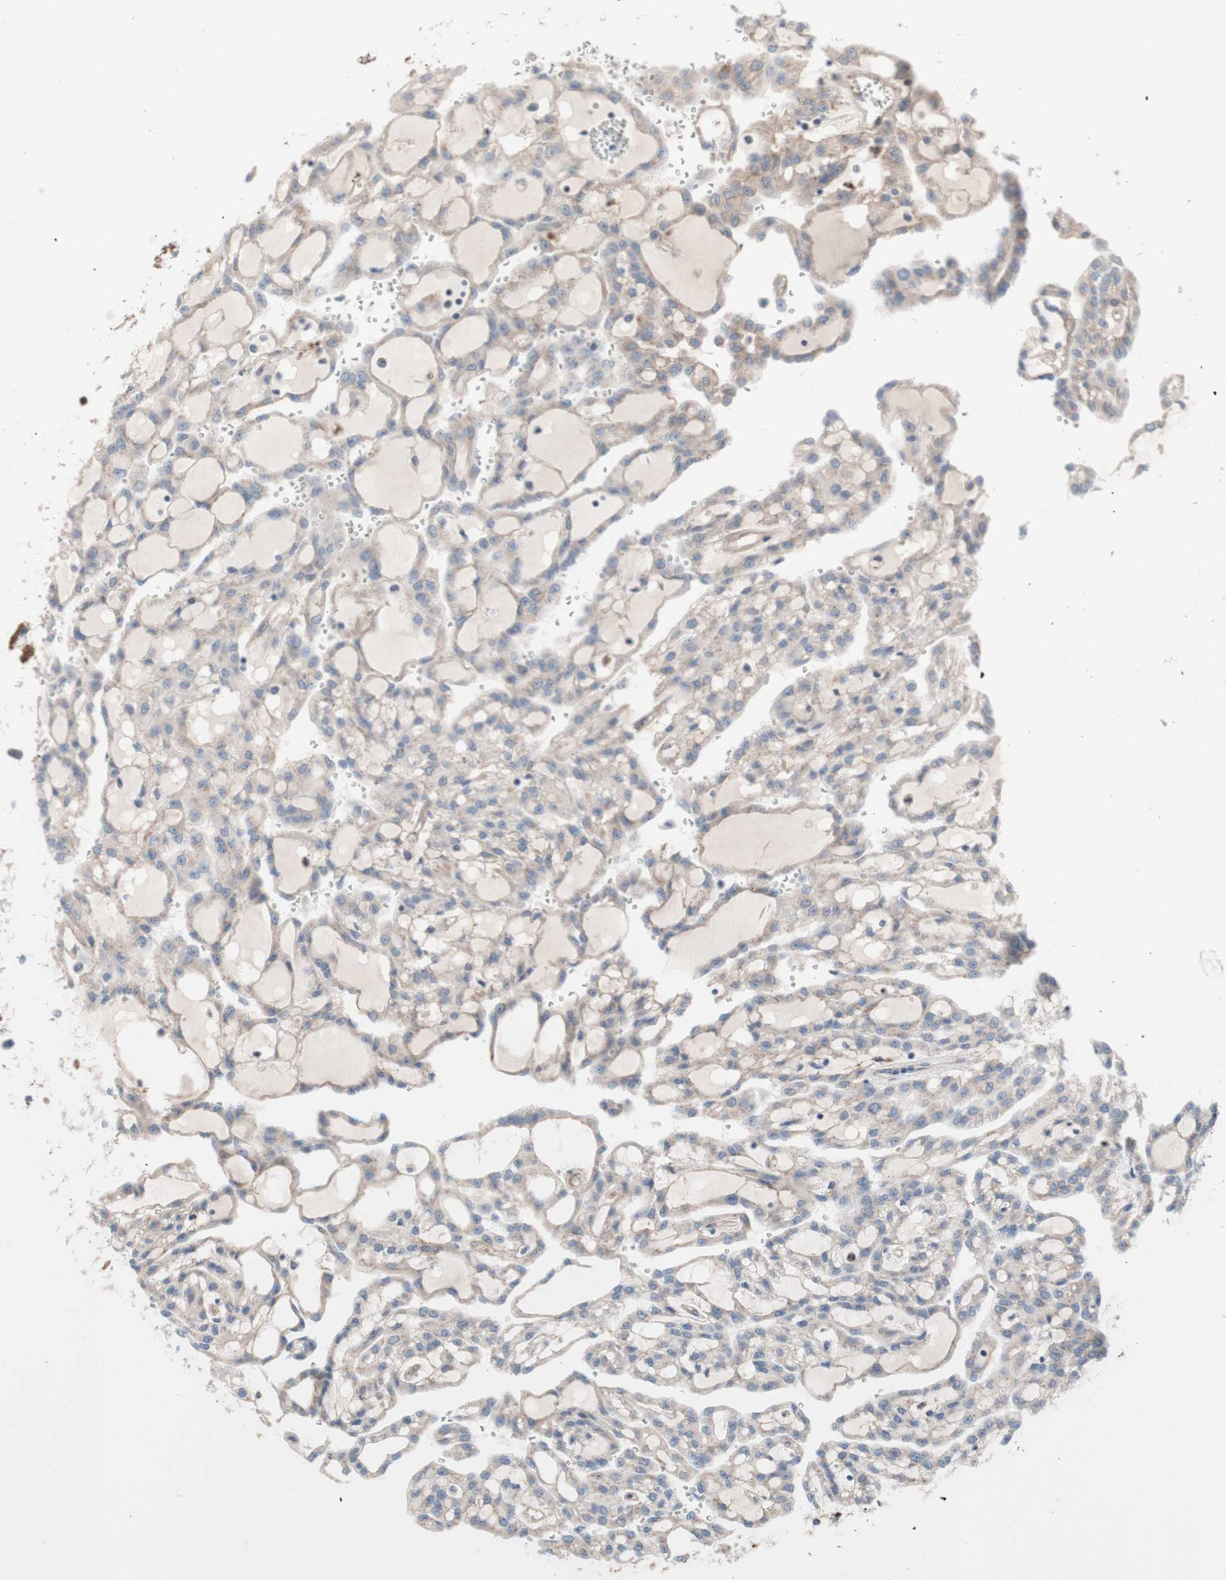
{"staining": {"intensity": "weak", "quantity": ">75%", "location": "cytoplasmic/membranous"}, "tissue": "renal cancer", "cell_type": "Tumor cells", "image_type": "cancer", "snomed": [{"axis": "morphology", "description": "Adenocarcinoma, NOS"}, {"axis": "topography", "description": "Kidney"}], "caption": "Human renal cancer stained with a protein marker reveals weak staining in tumor cells.", "gene": "CNN3", "patient": {"sex": "male", "age": 63}}